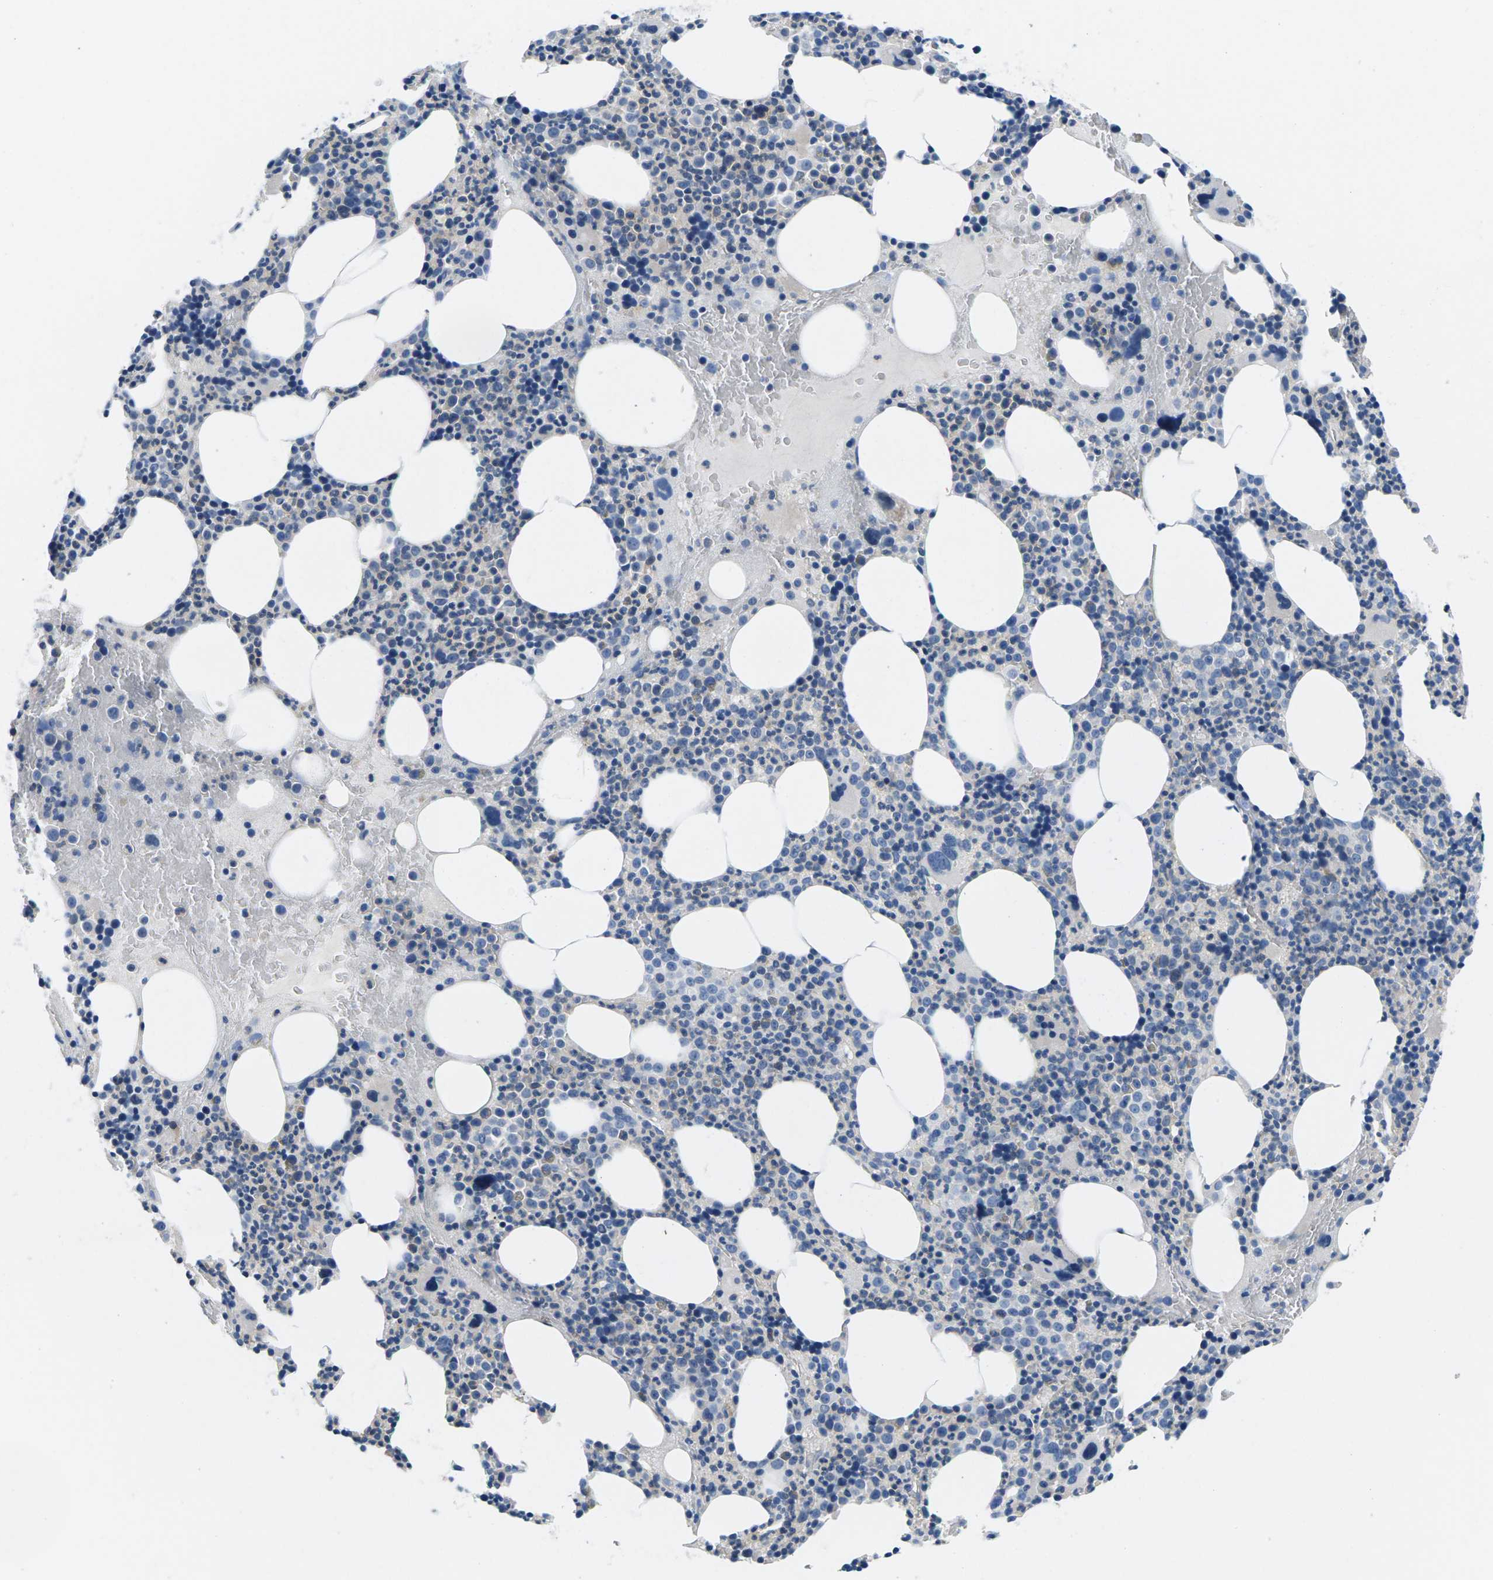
{"staining": {"intensity": "negative", "quantity": "none", "location": "none"}, "tissue": "bone marrow", "cell_type": "Hematopoietic cells", "image_type": "normal", "snomed": [{"axis": "morphology", "description": "Normal tissue, NOS"}, {"axis": "morphology", "description": "Inflammation, NOS"}, {"axis": "topography", "description": "Bone marrow"}], "caption": "An immunohistochemistry image of unremarkable bone marrow is shown. There is no staining in hematopoietic cells of bone marrow.", "gene": "TSPAN2", "patient": {"sex": "male", "age": 73}}